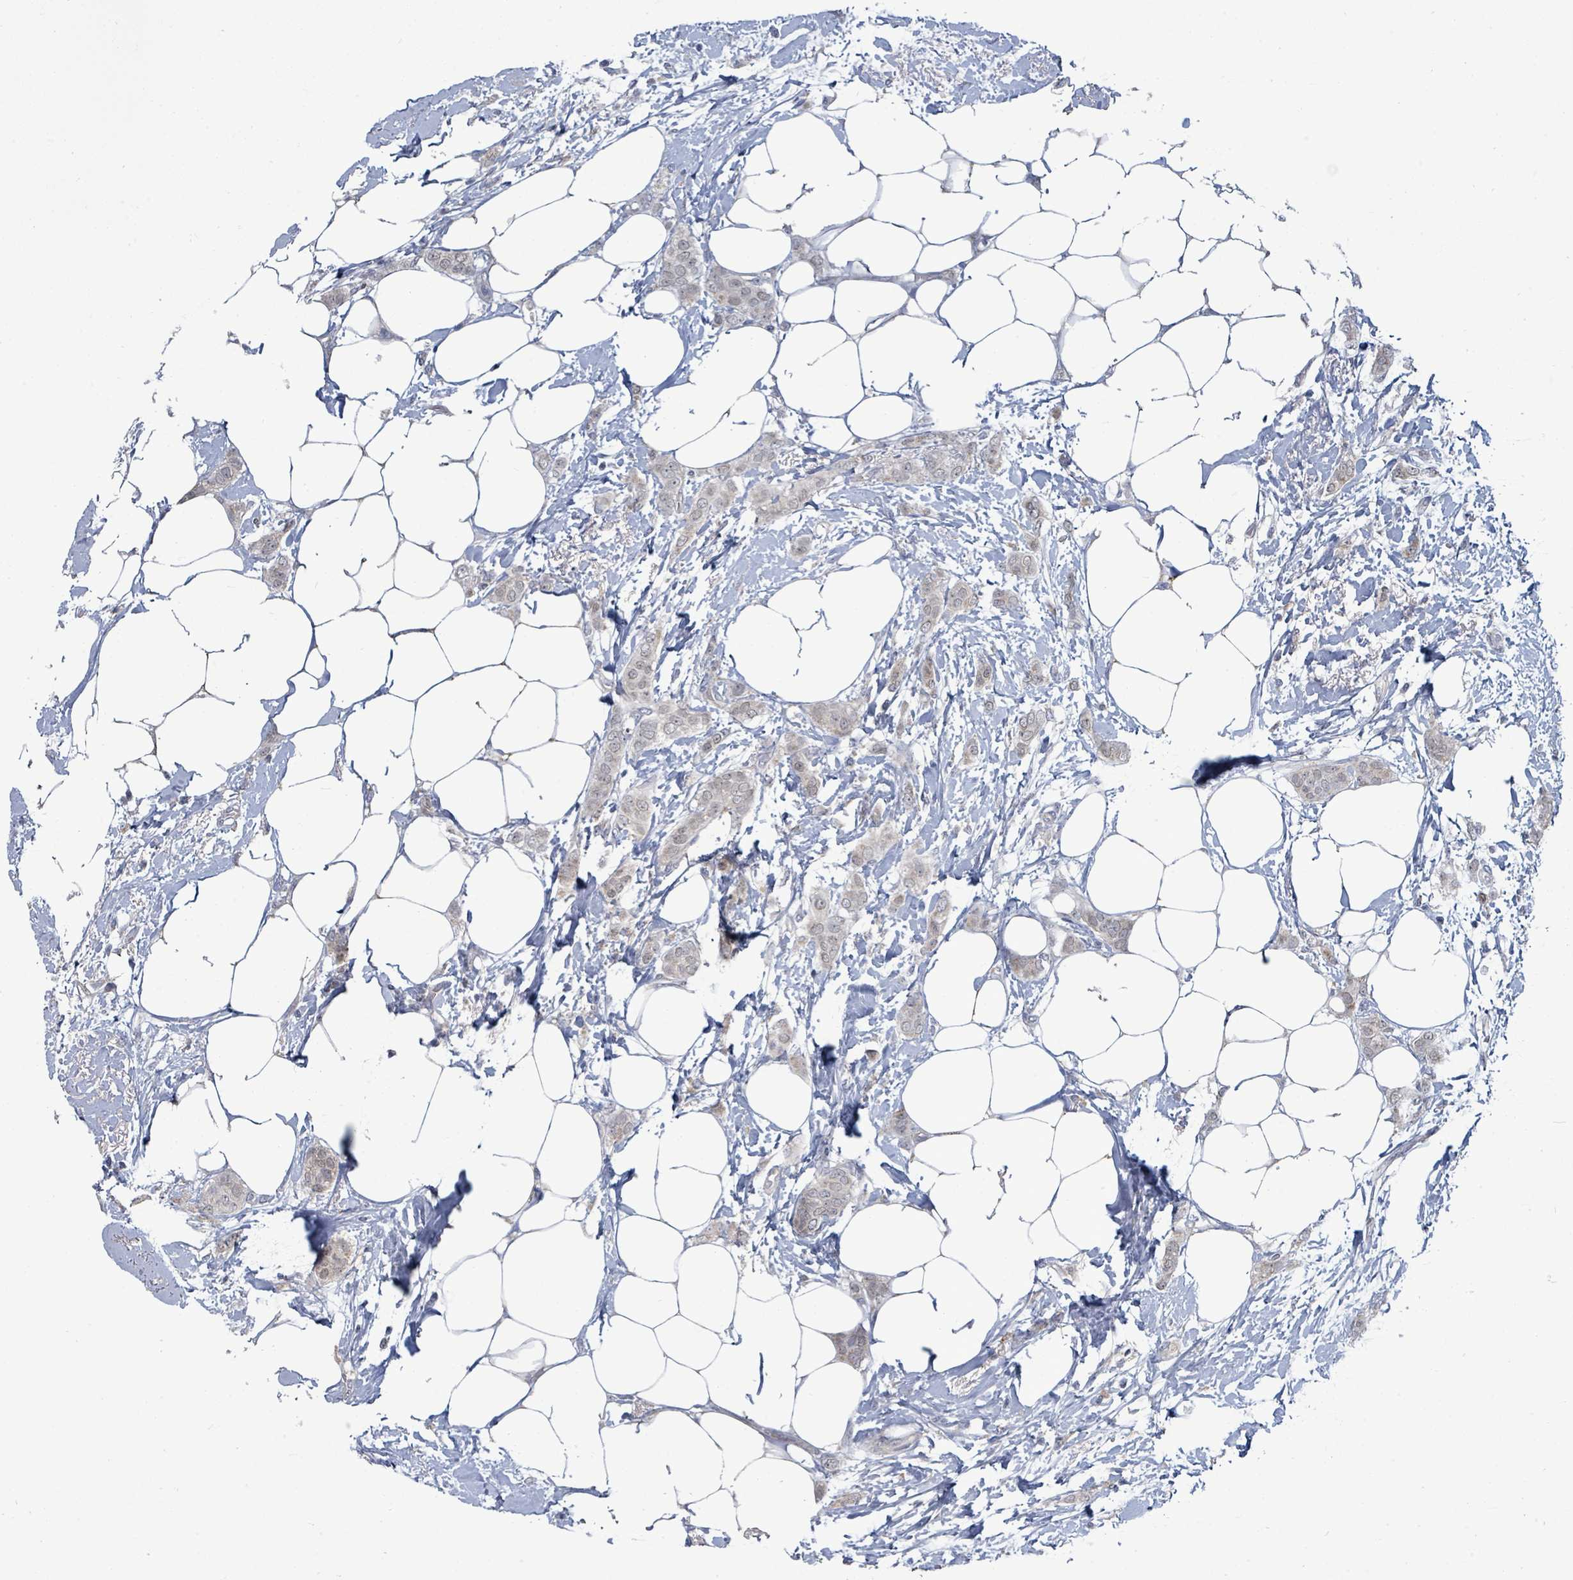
{"staining": {"intensity": "weak", "quantity": "<25%", "location": "cytoplasmic/membranous"}, "tissue": "breast cancer", "cell_type": "Tumor cells", "image_type": "cancer", "snomed": [{"axis": "morphology", "description": "Duct carcinoma"}, {"axis": "topography", "description": "Breast"}], "caption": "IHC of intraductal carcinoma (breast) reveals no positivity in tumor cells.", "gene": "ZFPM1", "patient": {"sex": "female", "age": 72}}